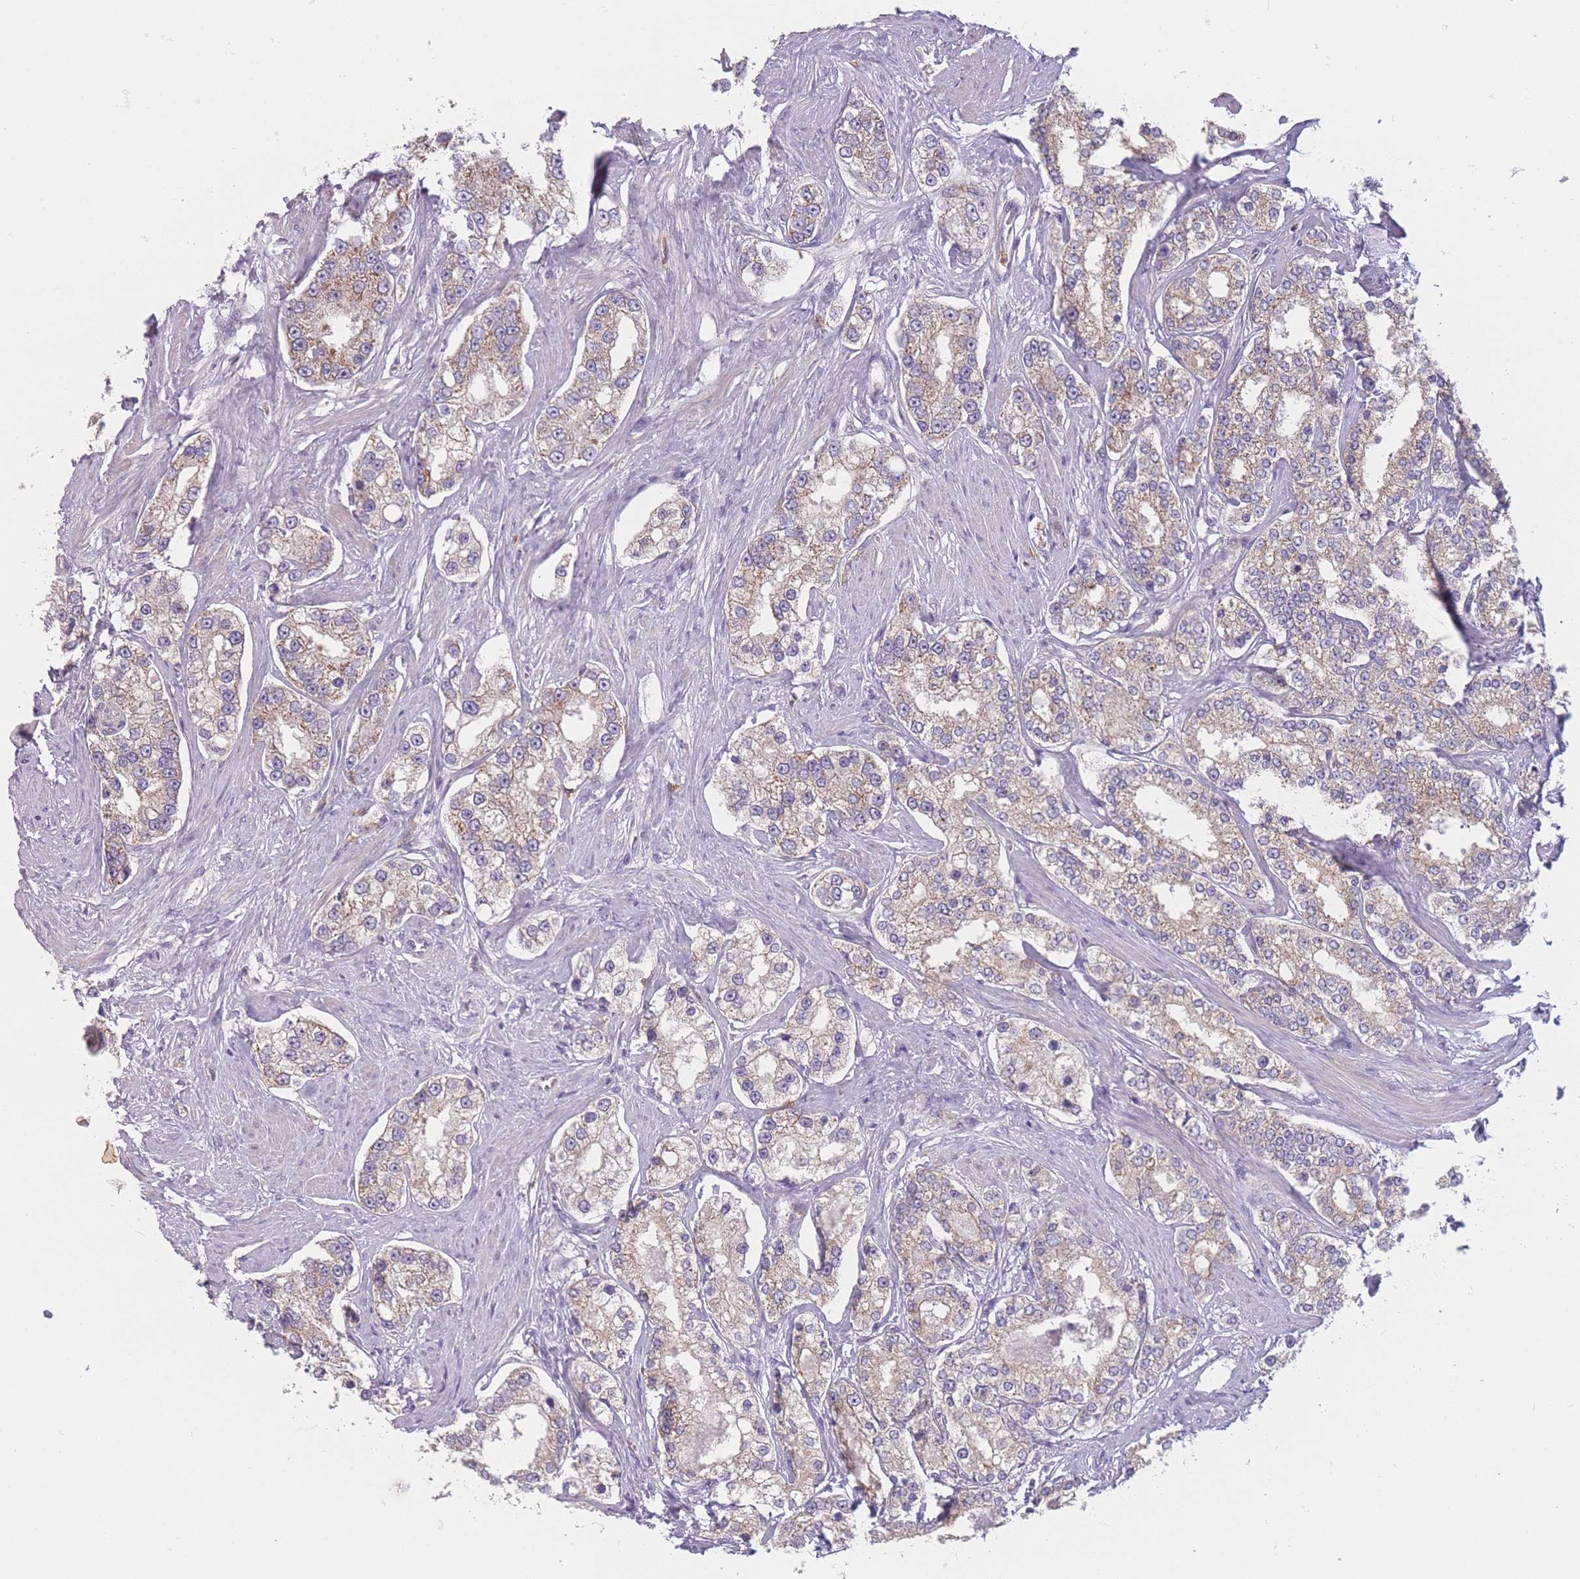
{"staining": {"intensity": "weak", "quantity": ">75%", "location": "cytoplasmic/membranous"}, "tissue": "prostate cancer", "cell_type": "Tumor cells", "image_type": "cancer", "snomed": [{"axis": "morphology", "description": "Normal tissue, NOS"}, {"axis": "morphology", "description": "Adenocarcinoma, High grade"}, {"axis": "topography", "description": "Prostate"}], "caption": "Immunohistochemical staining of human prostate cancer (adenocarcinoma (high-grade)) reveals weak cytoplasmic/membranous protein expression in approximately >75% of tumor cells.", "gene": "PRAM1", "patient": {"sex": "male", "age": 83}}